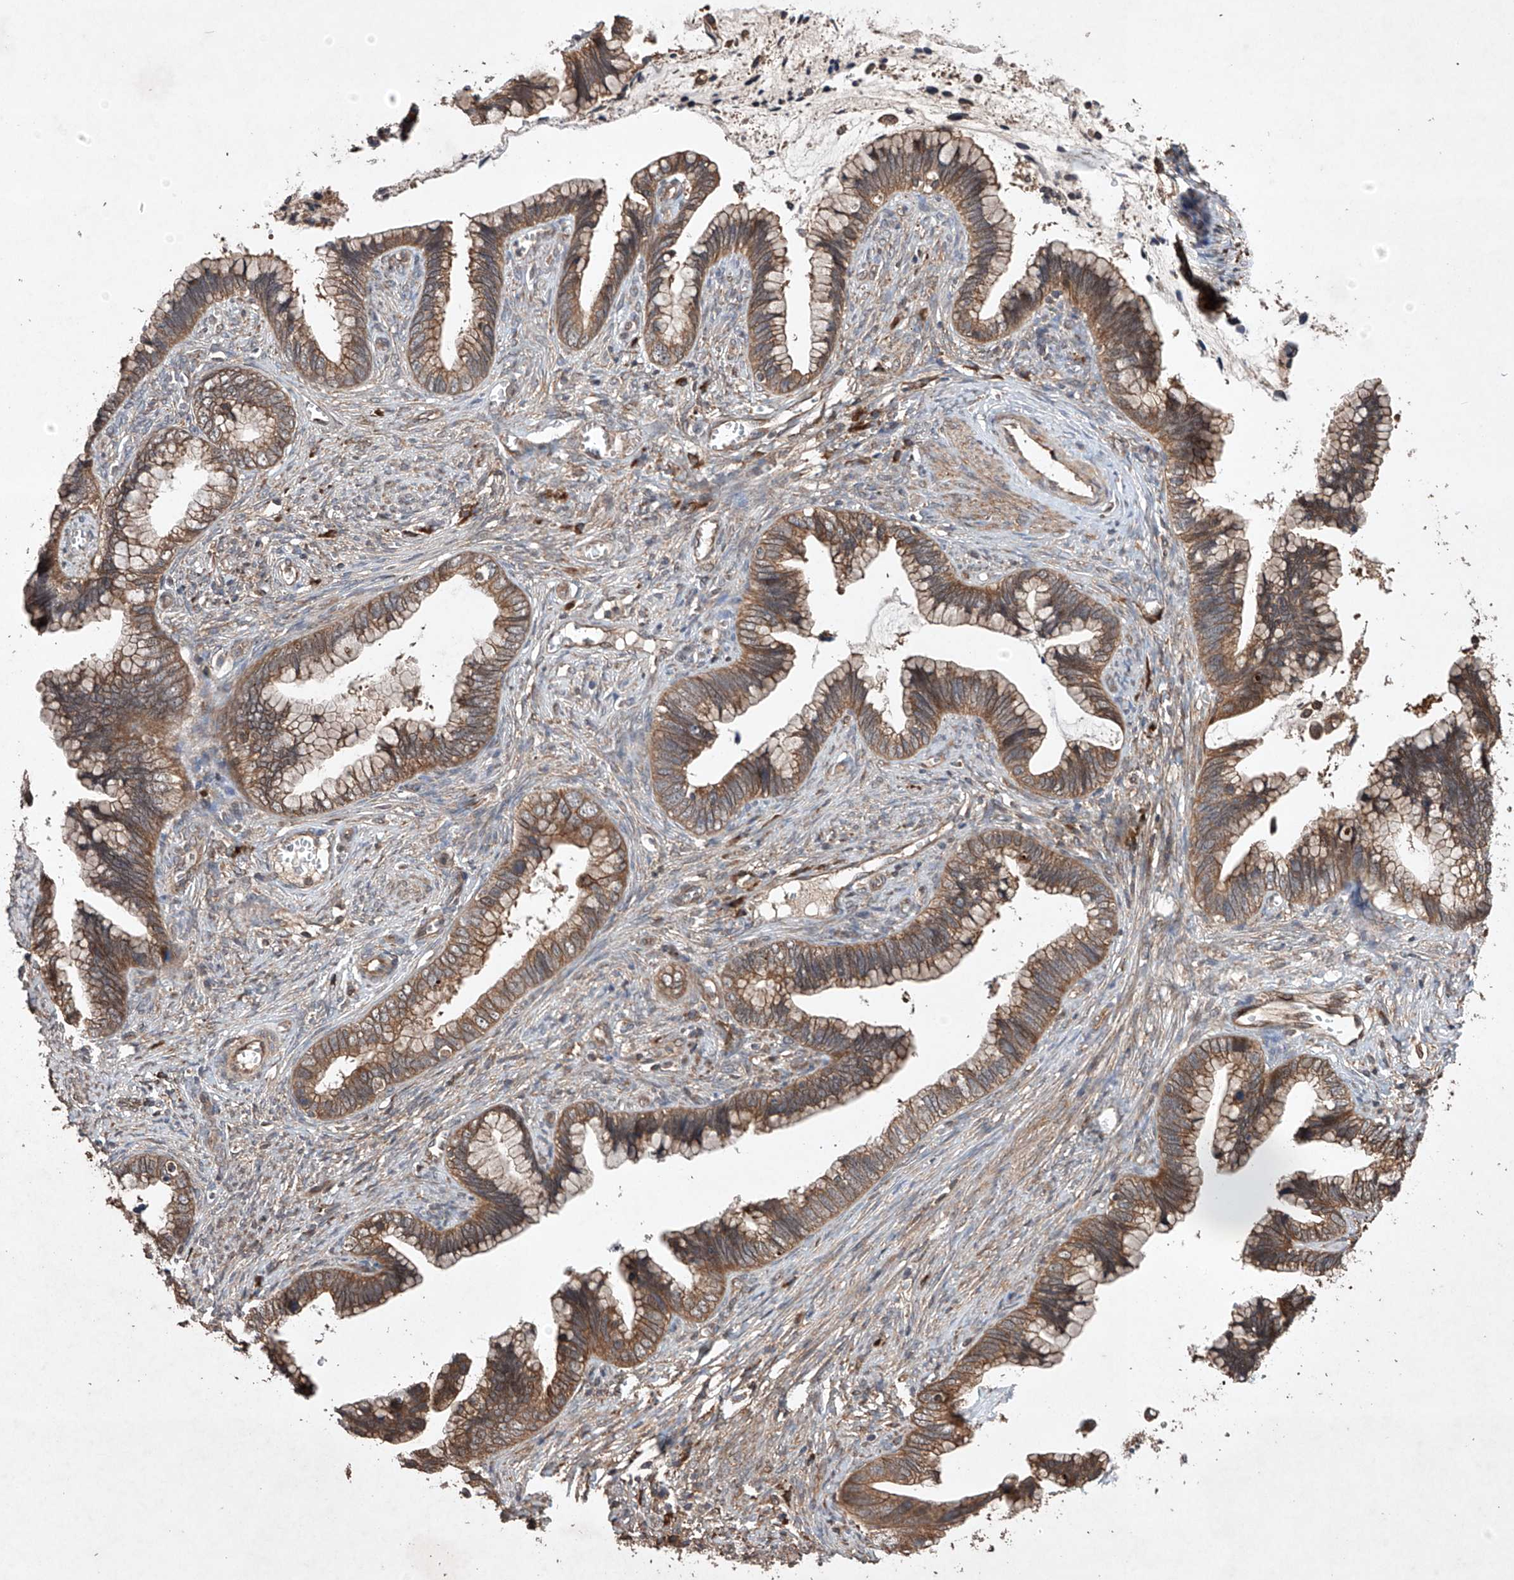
{"staining": {"intensity": "moderate", "quantity": ">75%", "location": "cytoplasmic/membranous"}, "tissue": "cervical cancer", "cell_type": "Tumor cells", "image_type": "cancer", "snomed": [{"axis": "morphology", "description": "Adenocarcinoma, NOS"}, {"axis": "topography", "description": "Cervix"}], "caption": "Human cervical adenocarcinoma stained with a brown dye exhibits moderate cytoplasmic/membranous positive expression in approximately >75% of tumor cells.", "gene": "LURAP1", "patient": {"sex": "female", "age": 44}}